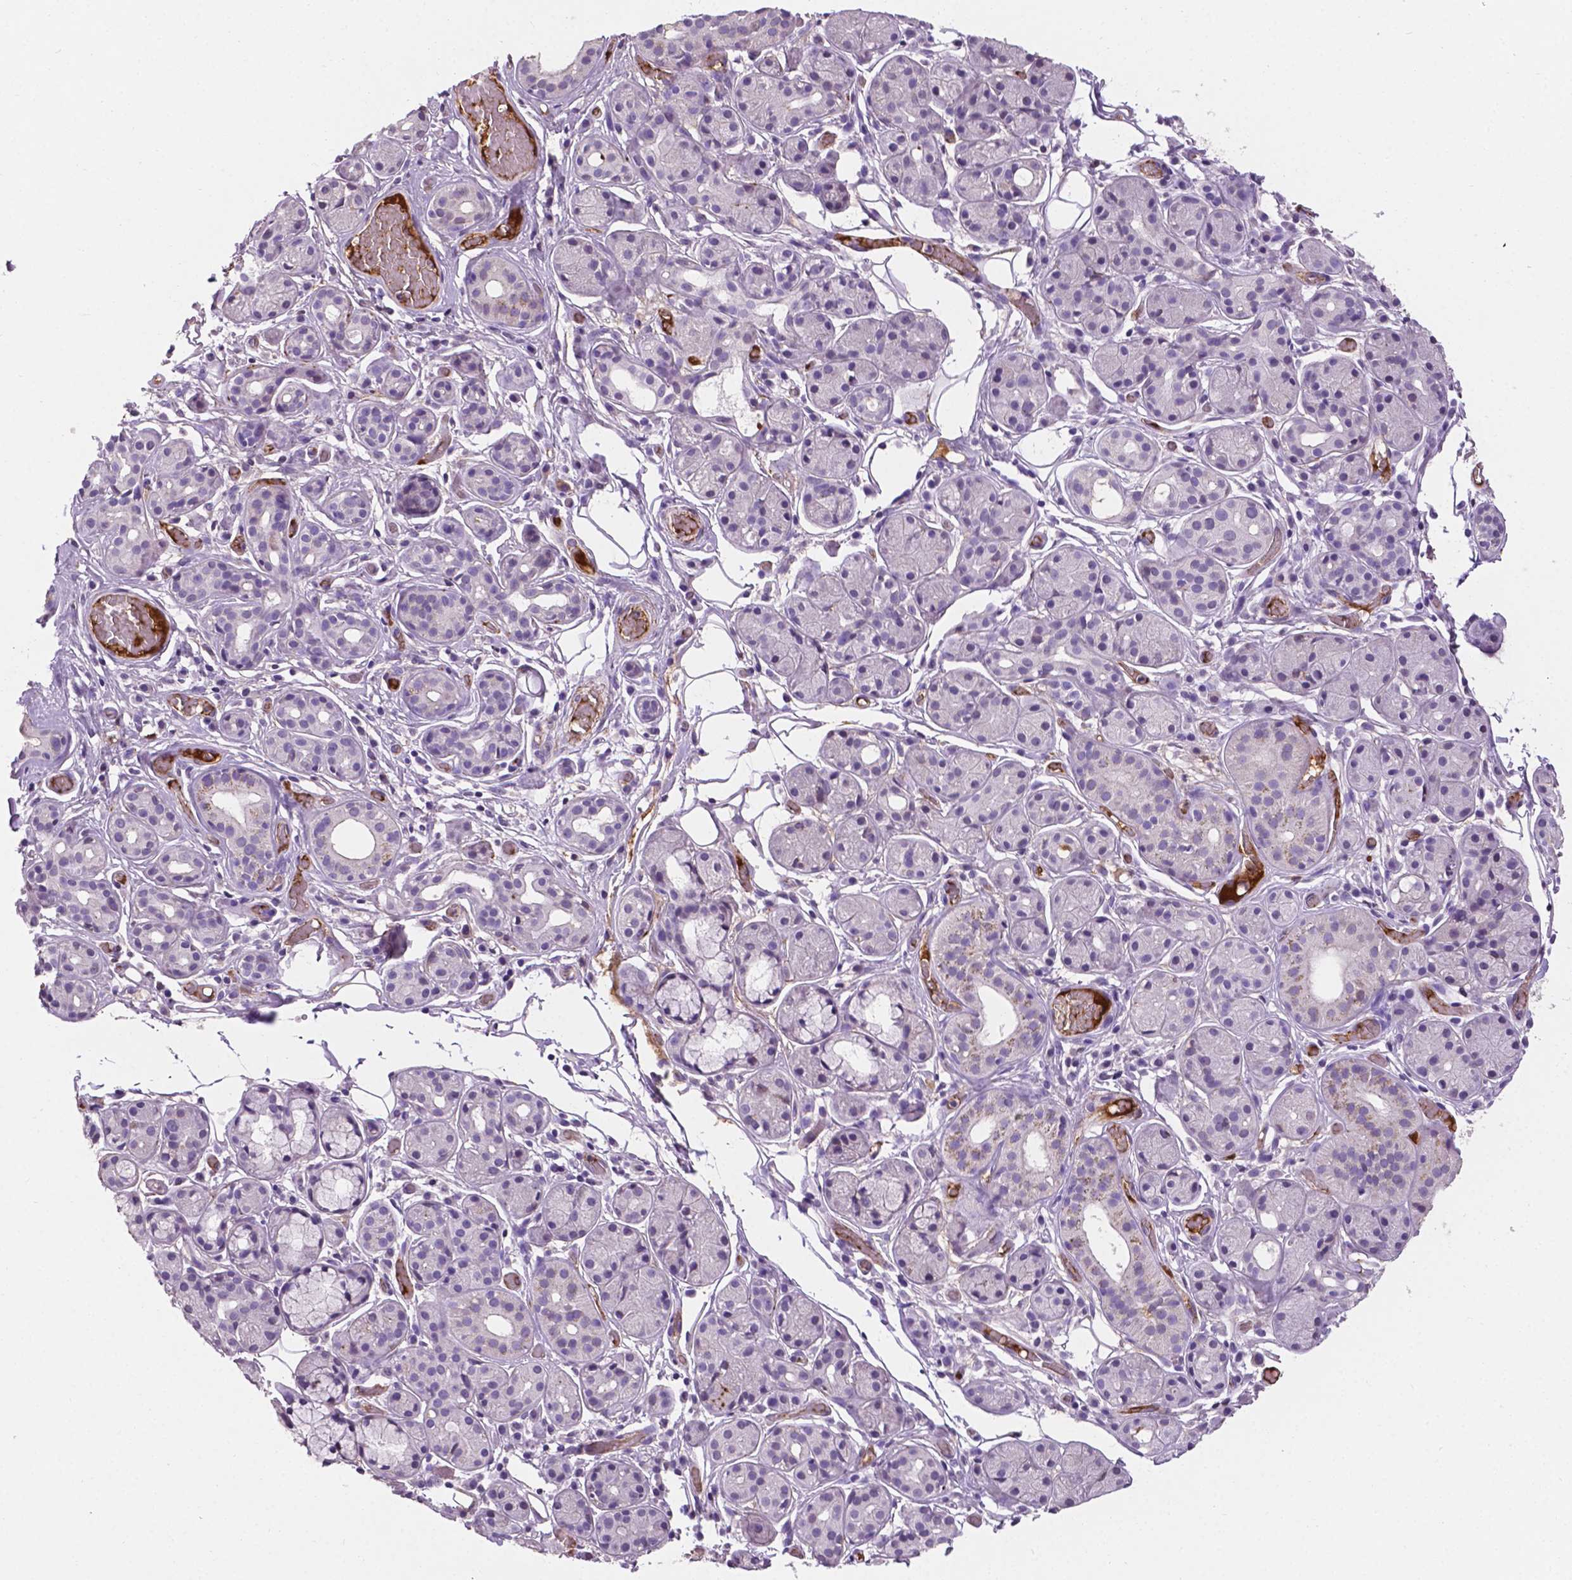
{"staining": {"intensity": "negative", "quantity": "none", "location": "none"}, "tissue": "salivary gland", "cell_type": "Glandular cells", "image_type": "normal", "snomed": [{"axis": "morphology", "description": "Normal tissue, NOS"}, {"axis": "topography", "description": "Salivary gland"}, {"axis": "topography", "description": "Peripheral nerve tissue"}], "caption": "Immunohistochemical staining of normal human salivary gland exhibits no significant positivity in glandular cells.", "gene": "APOE", "patient": {"sex": "male", "age": 71}}